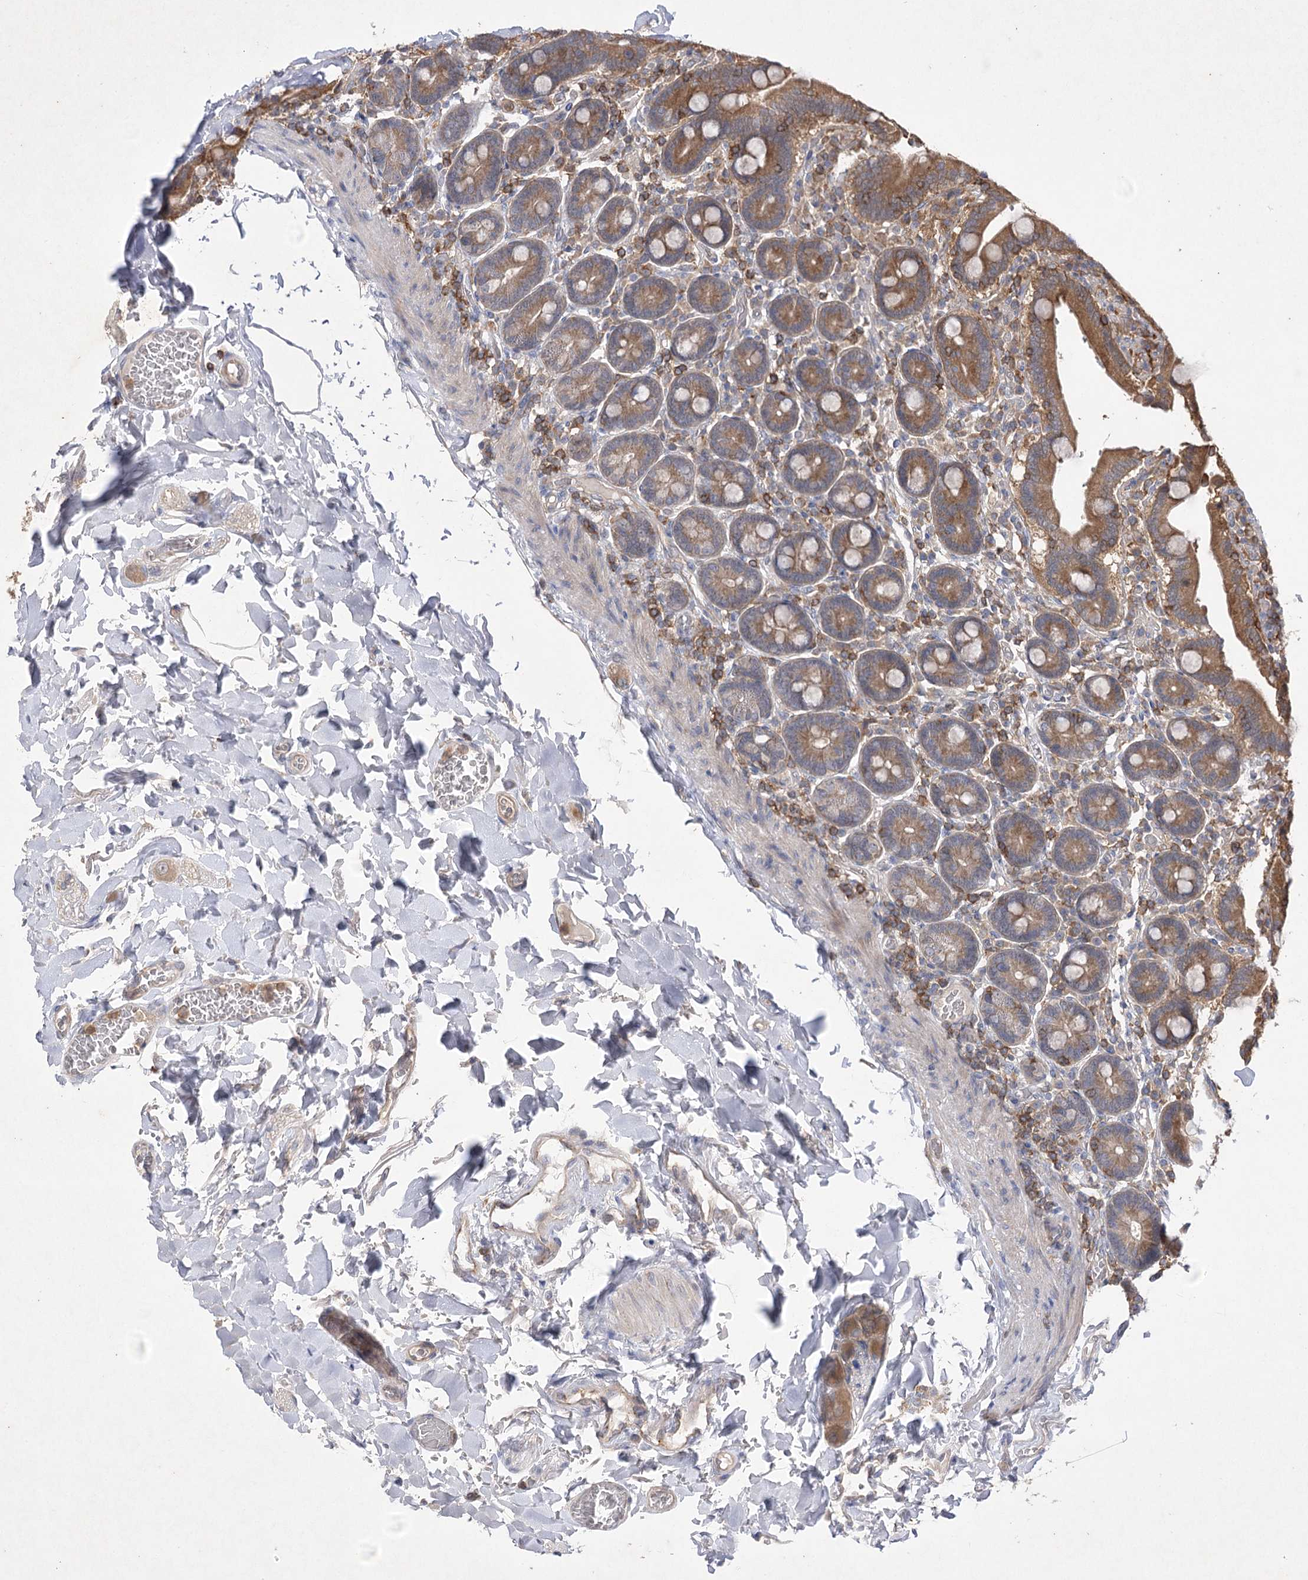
{"staining": {"intensity": "moderate", "quantity": ">75%", "location": "cytoplasmic/membranous"}, "tissue": "duodenum", "cell_type": "Glandular cells", "image_type": "normal", "snomed": [{"axis": "morphology", "description": "Normal tissue, NOS"}, {"axis": "topography", "description": "Duodenum"}], "caption": "Protein staining of unremarkable duodenum reveals moderate cytoplasmic/membranous staining in about >75% of glandular cells. (DAB (3,3'-diaminobenzidine) IHC, brown staining for protein, blue staining for nuclei).", "gene": "BCR", "patient": {"sex": "female", "age": 62}}